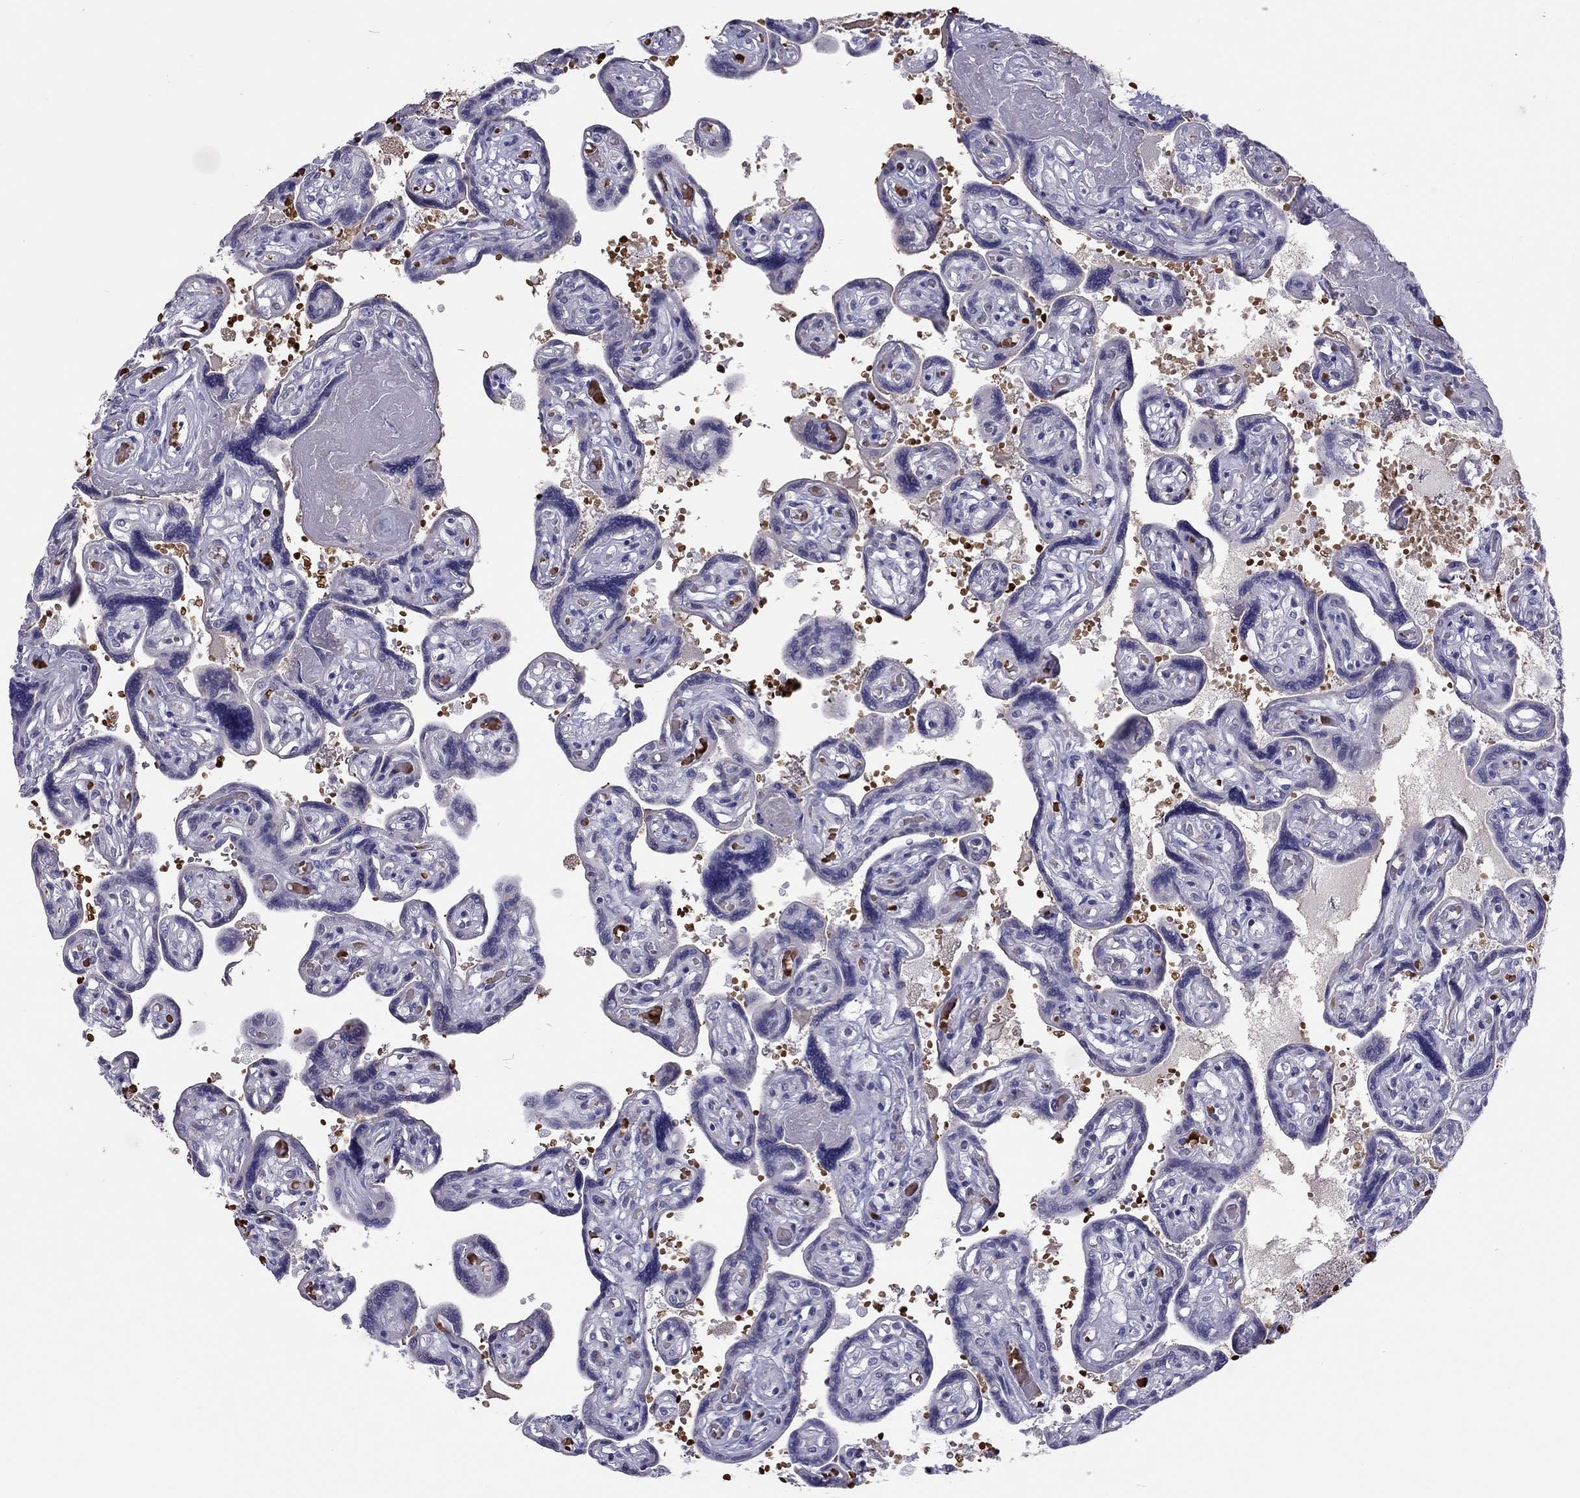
{"staining": {"intensity": "negative", "quantity": "none", "location": "none"}, "tissue": "placenta", "cell_type": "Decidual cells", "image_type": "normal", "snomed": [{"axis": "morphology", "description": "Normal tissue, NOS"}, {"axis": "topography", "description": "Placenta"}], "caption": "Immunohistochemical staining of unremarkable human placenta exhibits no significant expression in decidual cells. (Stains: DAB immunohistochemistry (IHC) with hematoxylin counter stain, Microscopy: brightfield microscopy at high magnification).", "gene": "FRMD1", "patient": {"sex": "female", "age": 32}}